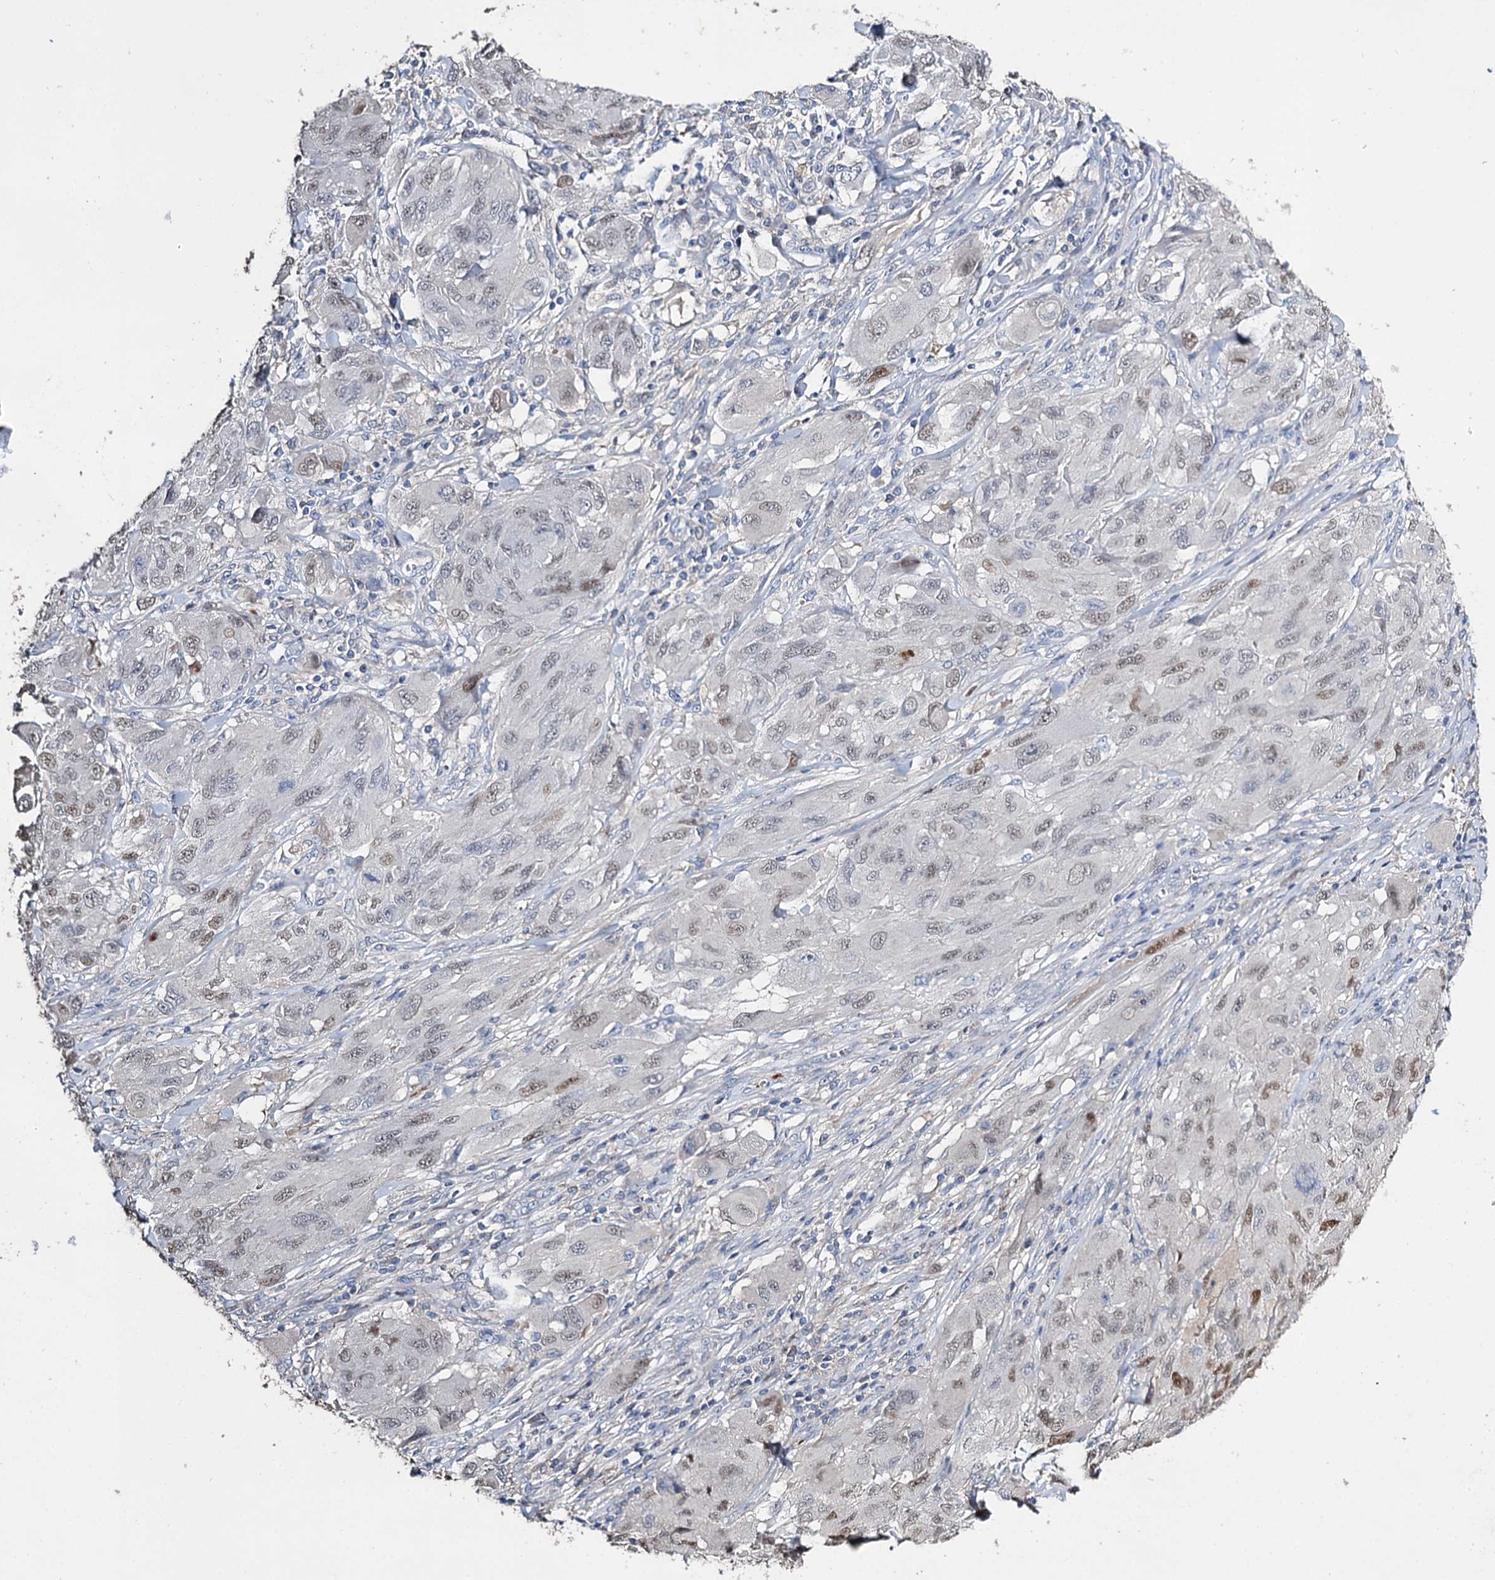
{"staining": {"intensity": "moderate", "quantity": "25%-75%", "location": "nuclear"}, "tissue": "melanoma", "cell_type": "Tumor cells", "image_type": "cancer", "snomed": [{"axis": "morphology", "description": "Malignant melanoma, NOS"}, {"axis": "topography", "description": "Skin"}], "caption": "The photomicrograph reveals staining of malignant melanoma, revealing moderate nuclear protein staining (brown color) within tumor cells.", "gene": "DNAH6", "patient": {"sex": "female", "age": 91}}